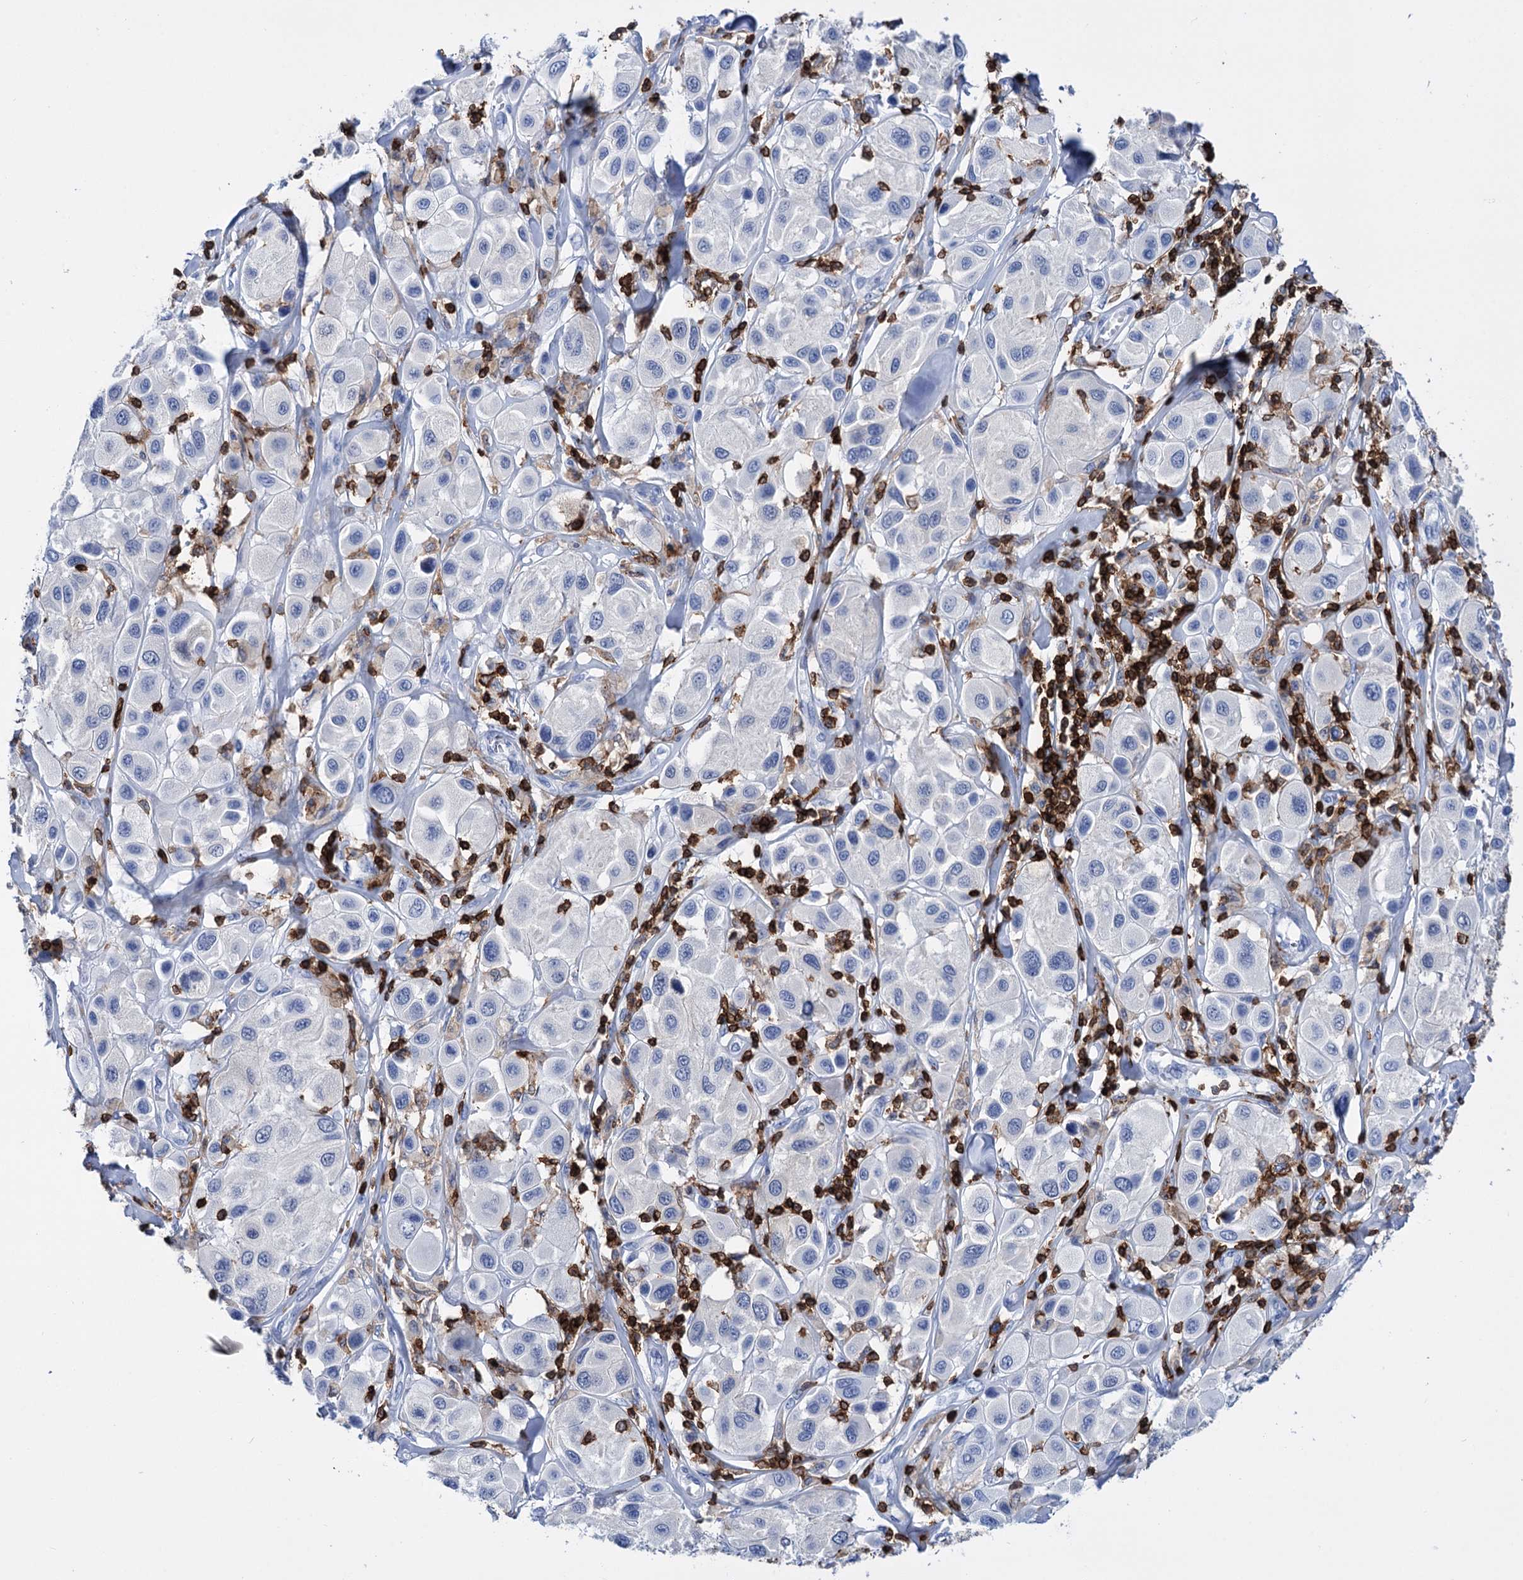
{"staining": {"intensity": "negative", "quantity": "none", "location": "none"}, "tissue": "melanoma", "cell_type": "Tumor cells", "image_type": "cancer", "snomed": [{"axis": "morphology", "description": "Malignant melanoma, Metastatic site"}, {"axis": "topography", "description": "Skin"}], "caption": "Tumor cells show no significant expression in melanoma.", "gene": "DEF6", "patient": {"sex": "male", "age": 41}}